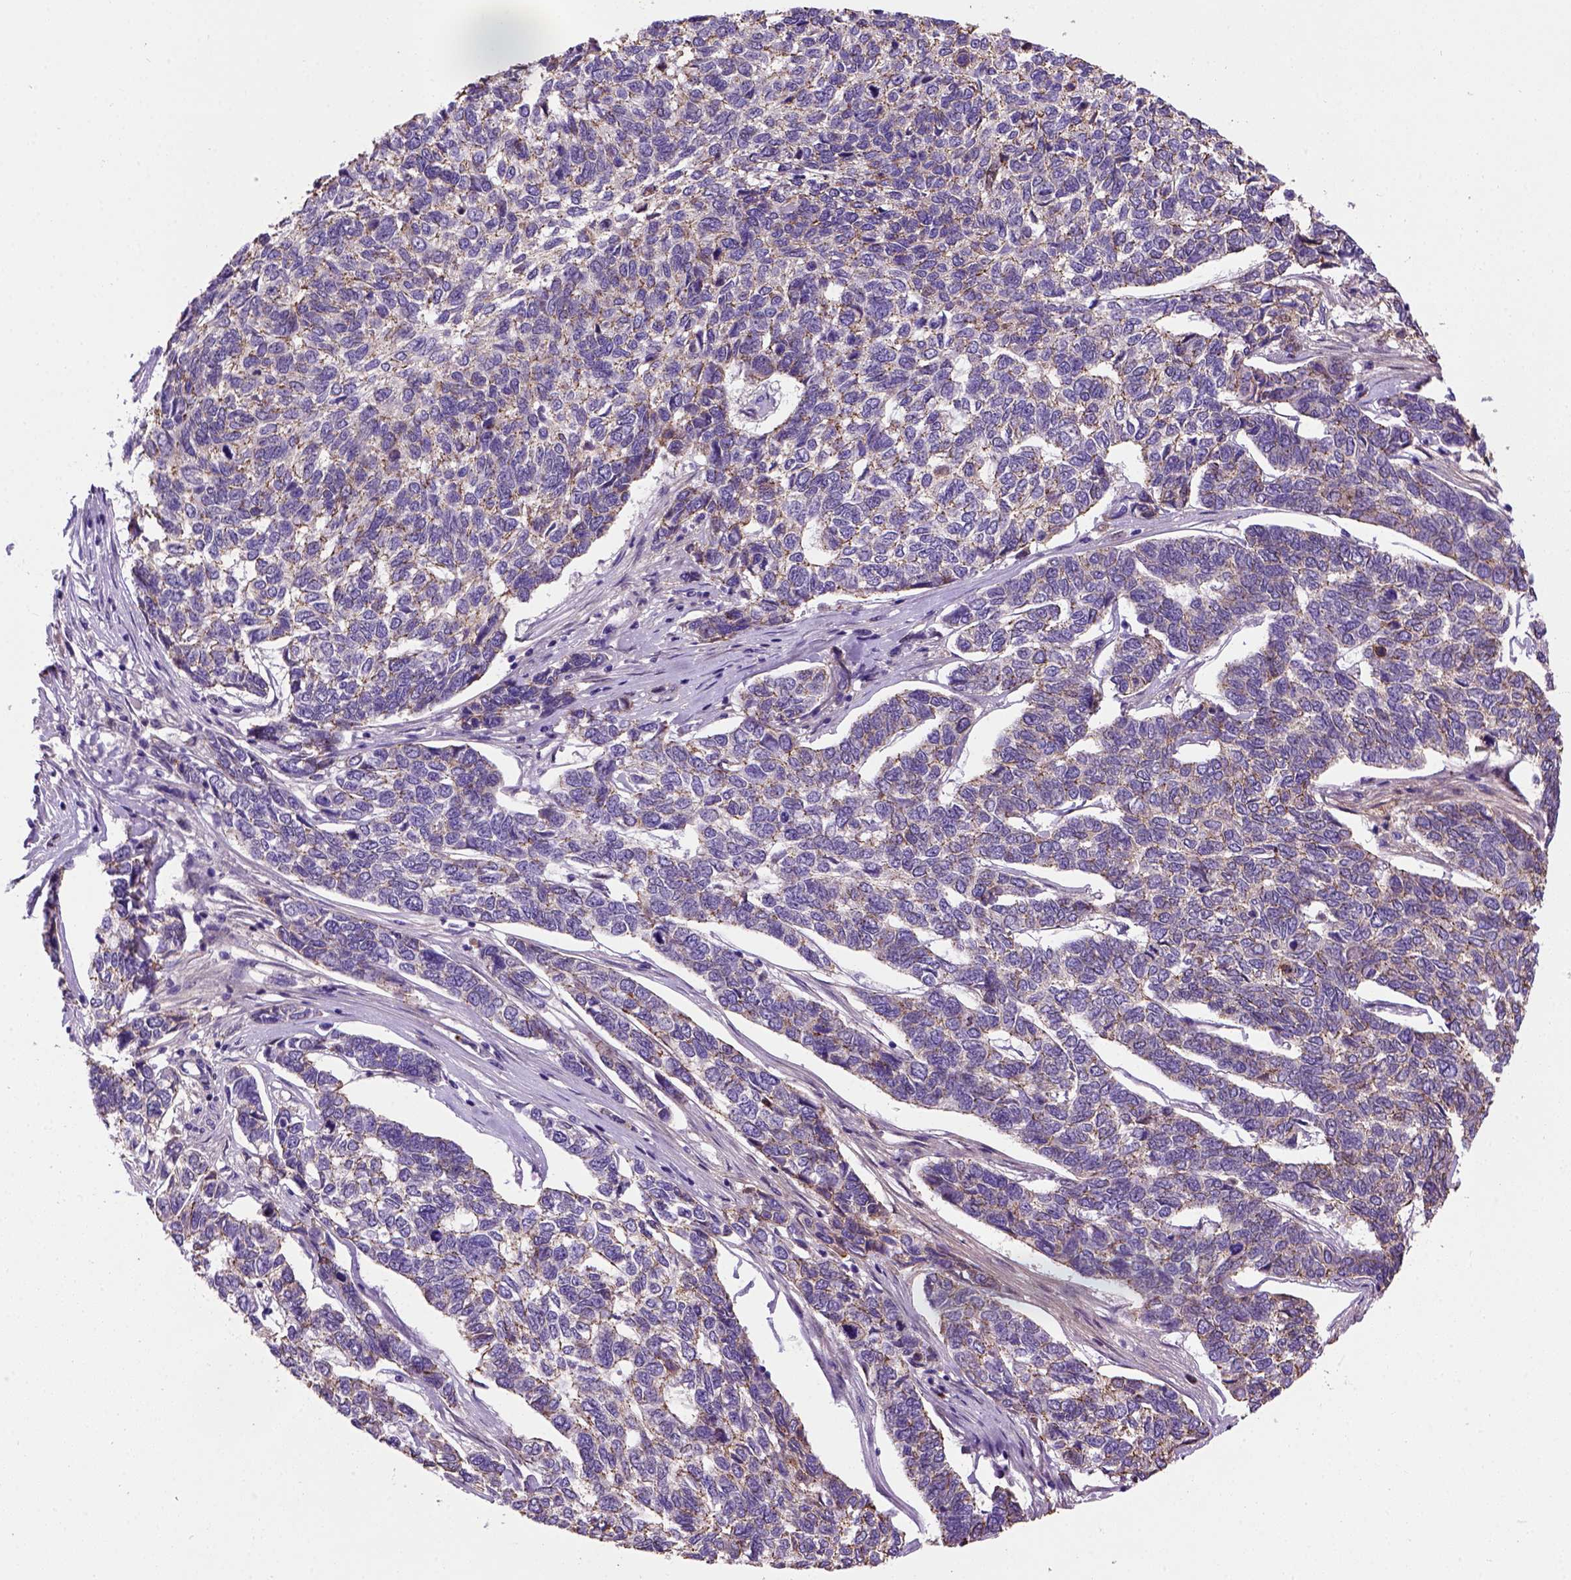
{"staining": {"intensity": "weak", "quantity": "25%-75%", "location": "cytoplasmic/membranous"}, "tissue": "skin cancer", "cell_type": "Tumor cells", "image_type": "cancer", "snomed": [{"axis": "morphology", "description": "Basal cell carcinoma"}, {"axis": "topography", "description": "Skin"}], "caption": "This is a histology image of immunohistochemistry (IHC) staining of skin cancer, which shows weak positivity in the cytoplasmic/membranous of tumor cells.", "gene": "CDH1", "patient": {"sex": "female", "age": 65}}